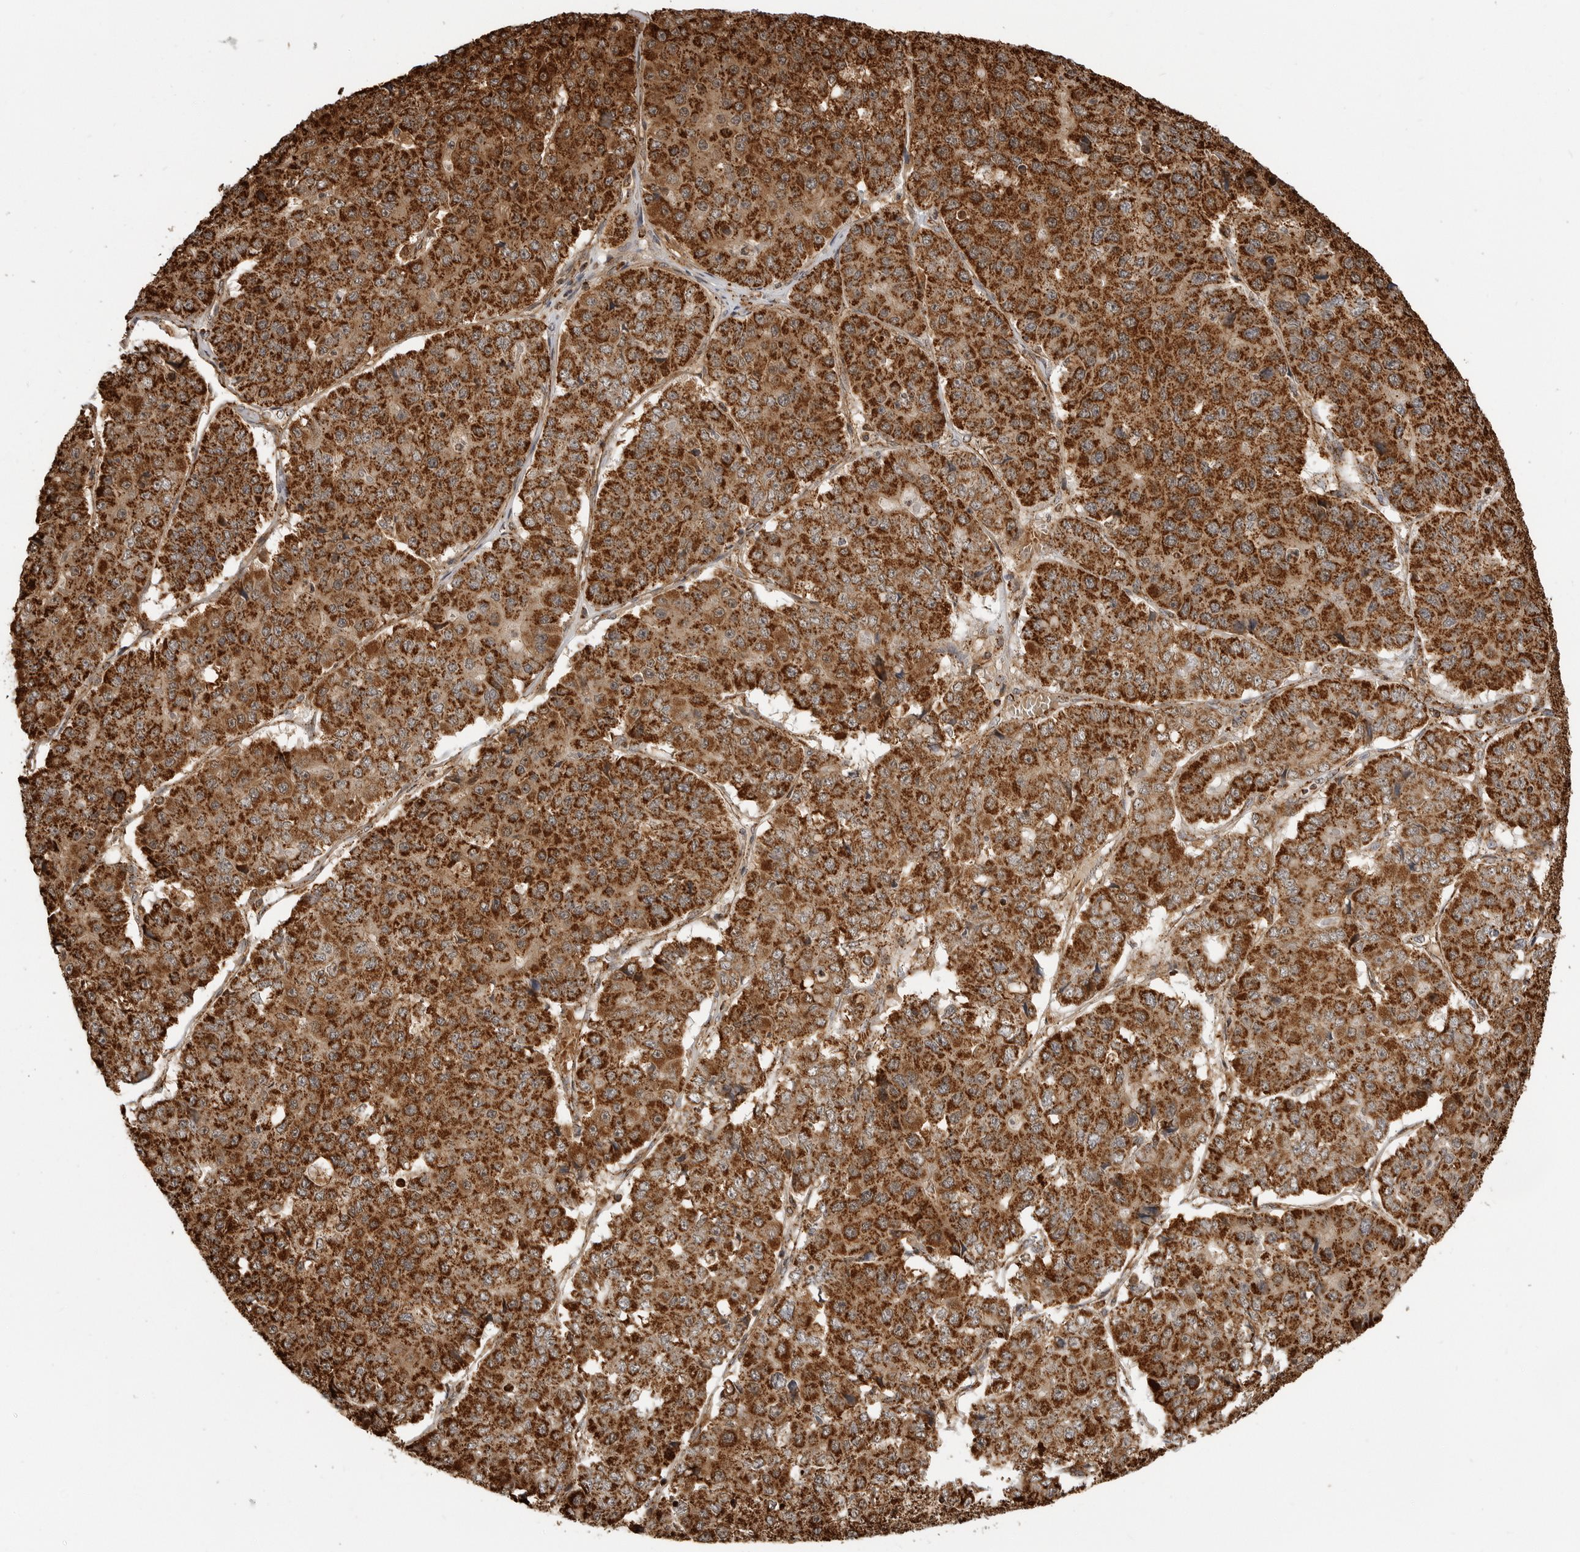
{"staining": {"intensity": "strong", "quantity": ">75%", "location": "cytoplasmic/membranous"}, "tissue": "pancreatic cancer", "cell_type": "Tumor cells", "image_type": "cancer", "snomed": [{"axis": "morphology", "description": "Adenocarcinoma, NOS"}, {"axis": "topography", "description": "Pancreas"}], "caption": "Pancreatic cancer stained with a brown dye displays strong cytoplasmic/membranous positive expression in approximately >75% of tumor cells.", "gene": "BMP2K", "patient": {"sex": "male", "age": 50}}